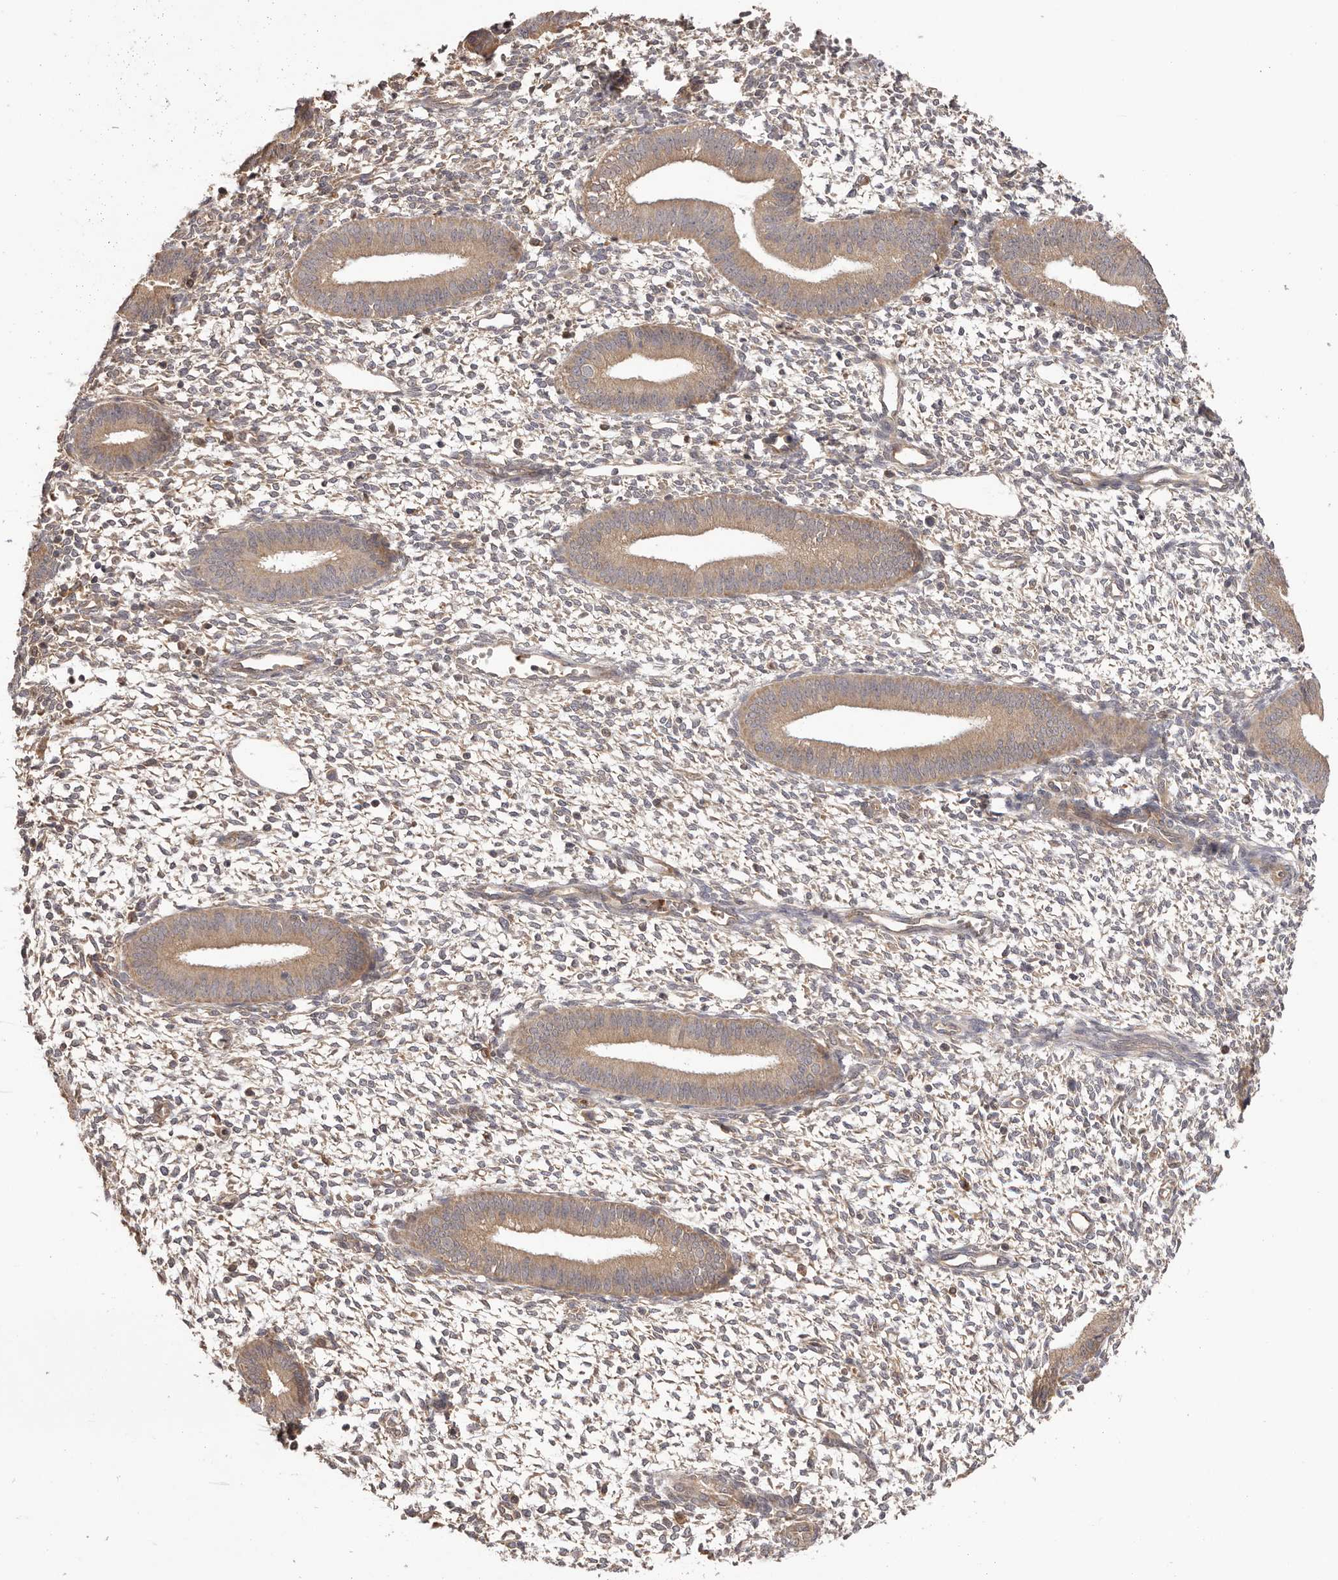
{"staining": {"intensity": "weak", "quantity": "<25%", "location": "cytoplasmic/membranous"}, "tissue": "endometrium", "cell_type": "Cells in endometrial stroma", "image_type": "normal", "snomed": [{"axis": "morphology", "description": "Normal tissue, NOS"}, {"axis": "topography", "description": "Endometrium"}], "caption": "An image of endometrium stained for a protein reveals no brown staining in cells in endometrial stroma. (DAB immunohistochemistry visualized using brightfield microscopy, high magnification).", "gene": "UBR2", "patient": {"sex": "female", "age": 46}}